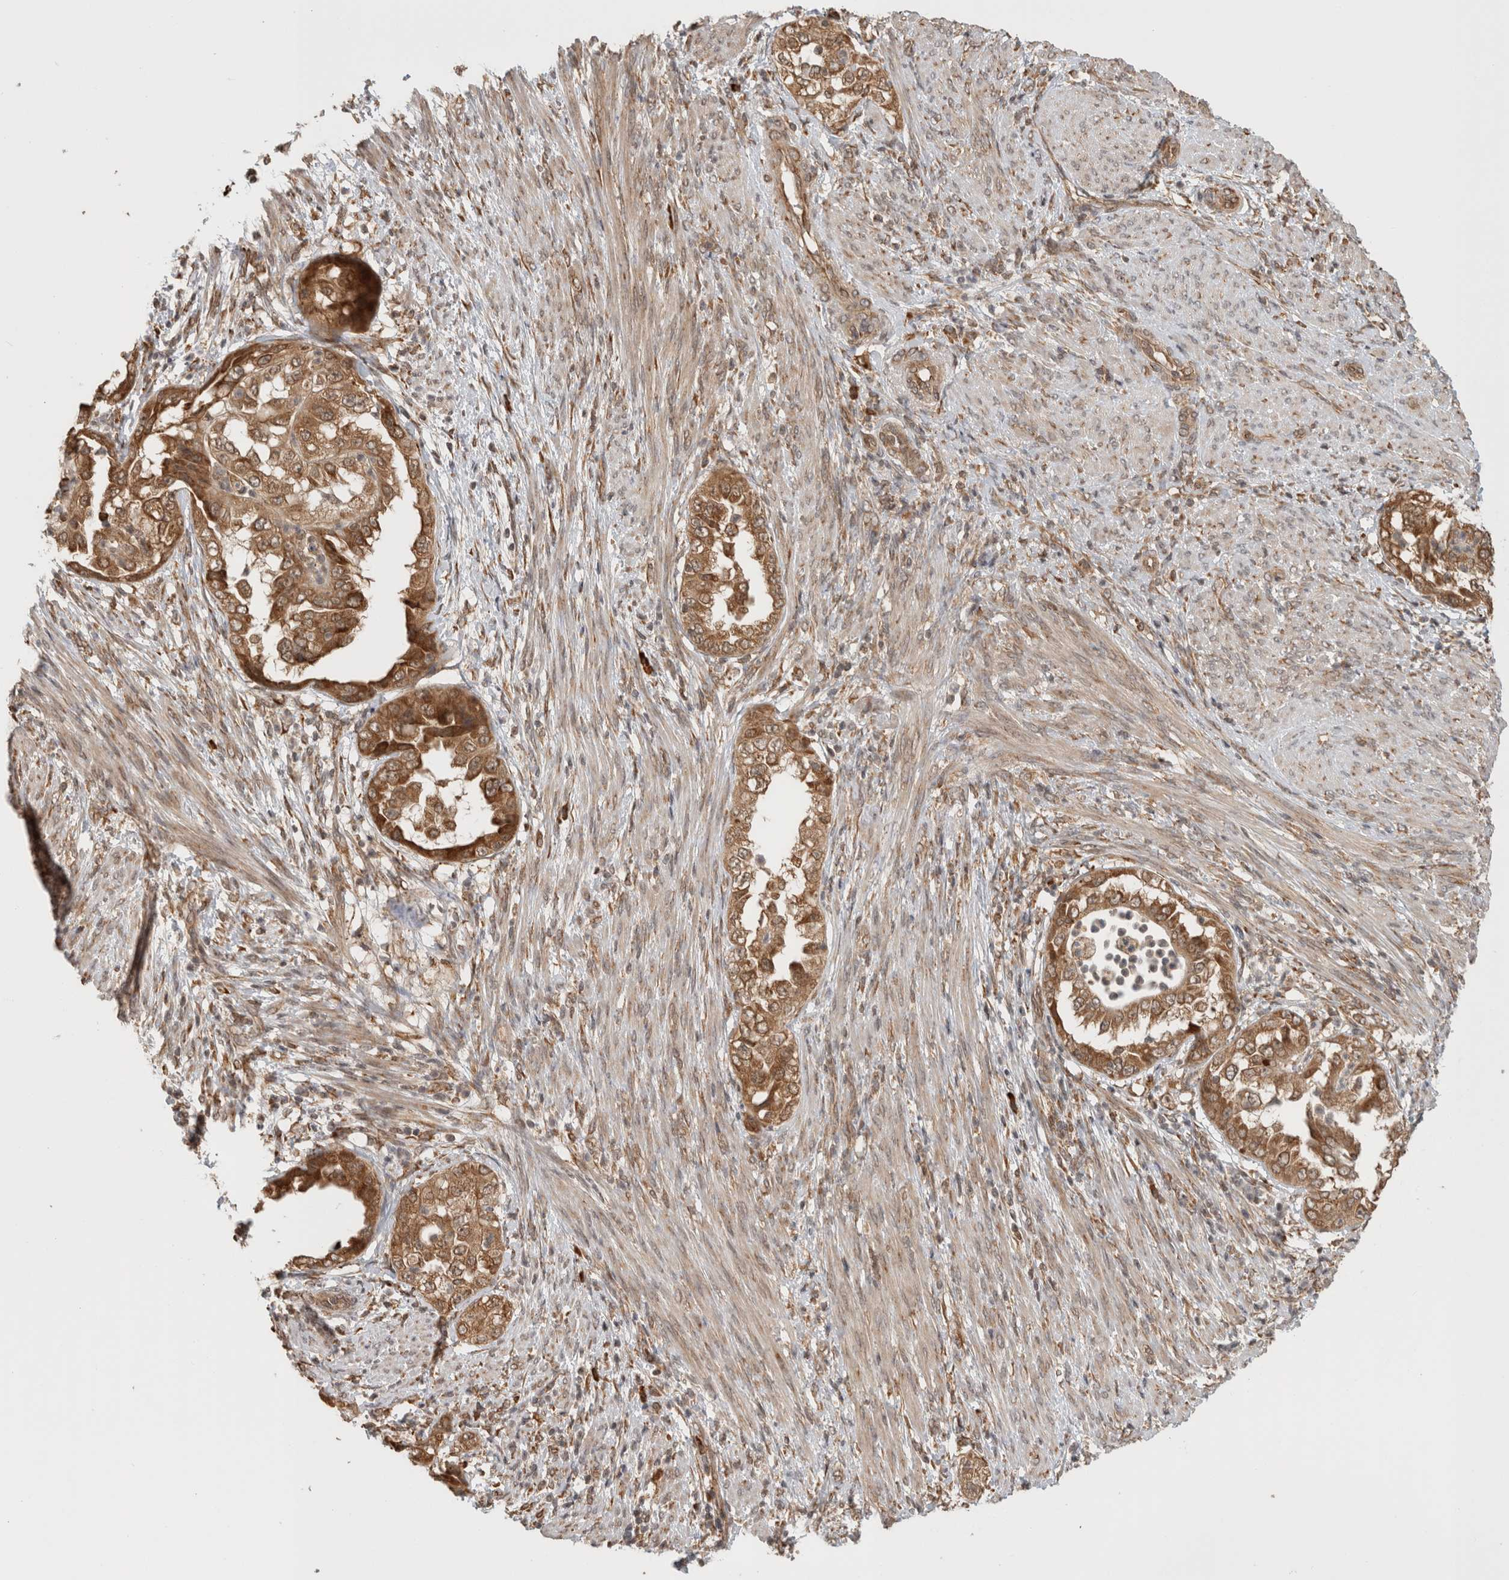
{"staining": {"intensity": "moderate", "quantity": ">75%", "location": "cytoplasmic/membranous"}, "tissue": "endometrial cancer", "cell_type": "Tumor cells", "image_type": "cancer", "snomed": [{"axis": "morphology", "description": "Adenocarcinoma, NOS"}, {"axis": "topography", "description": "Endometrium"}], "caption": "Moderate cytoplasmic/membranous positivity is seen in approximately >75% of tumor cells in adenocarcinoma (endometrial). (DAB IHC, brown staining for protein, blue staining for nuclei).", "gene": "MS4A7", "patient": {"sex": "female", "age": 85}}